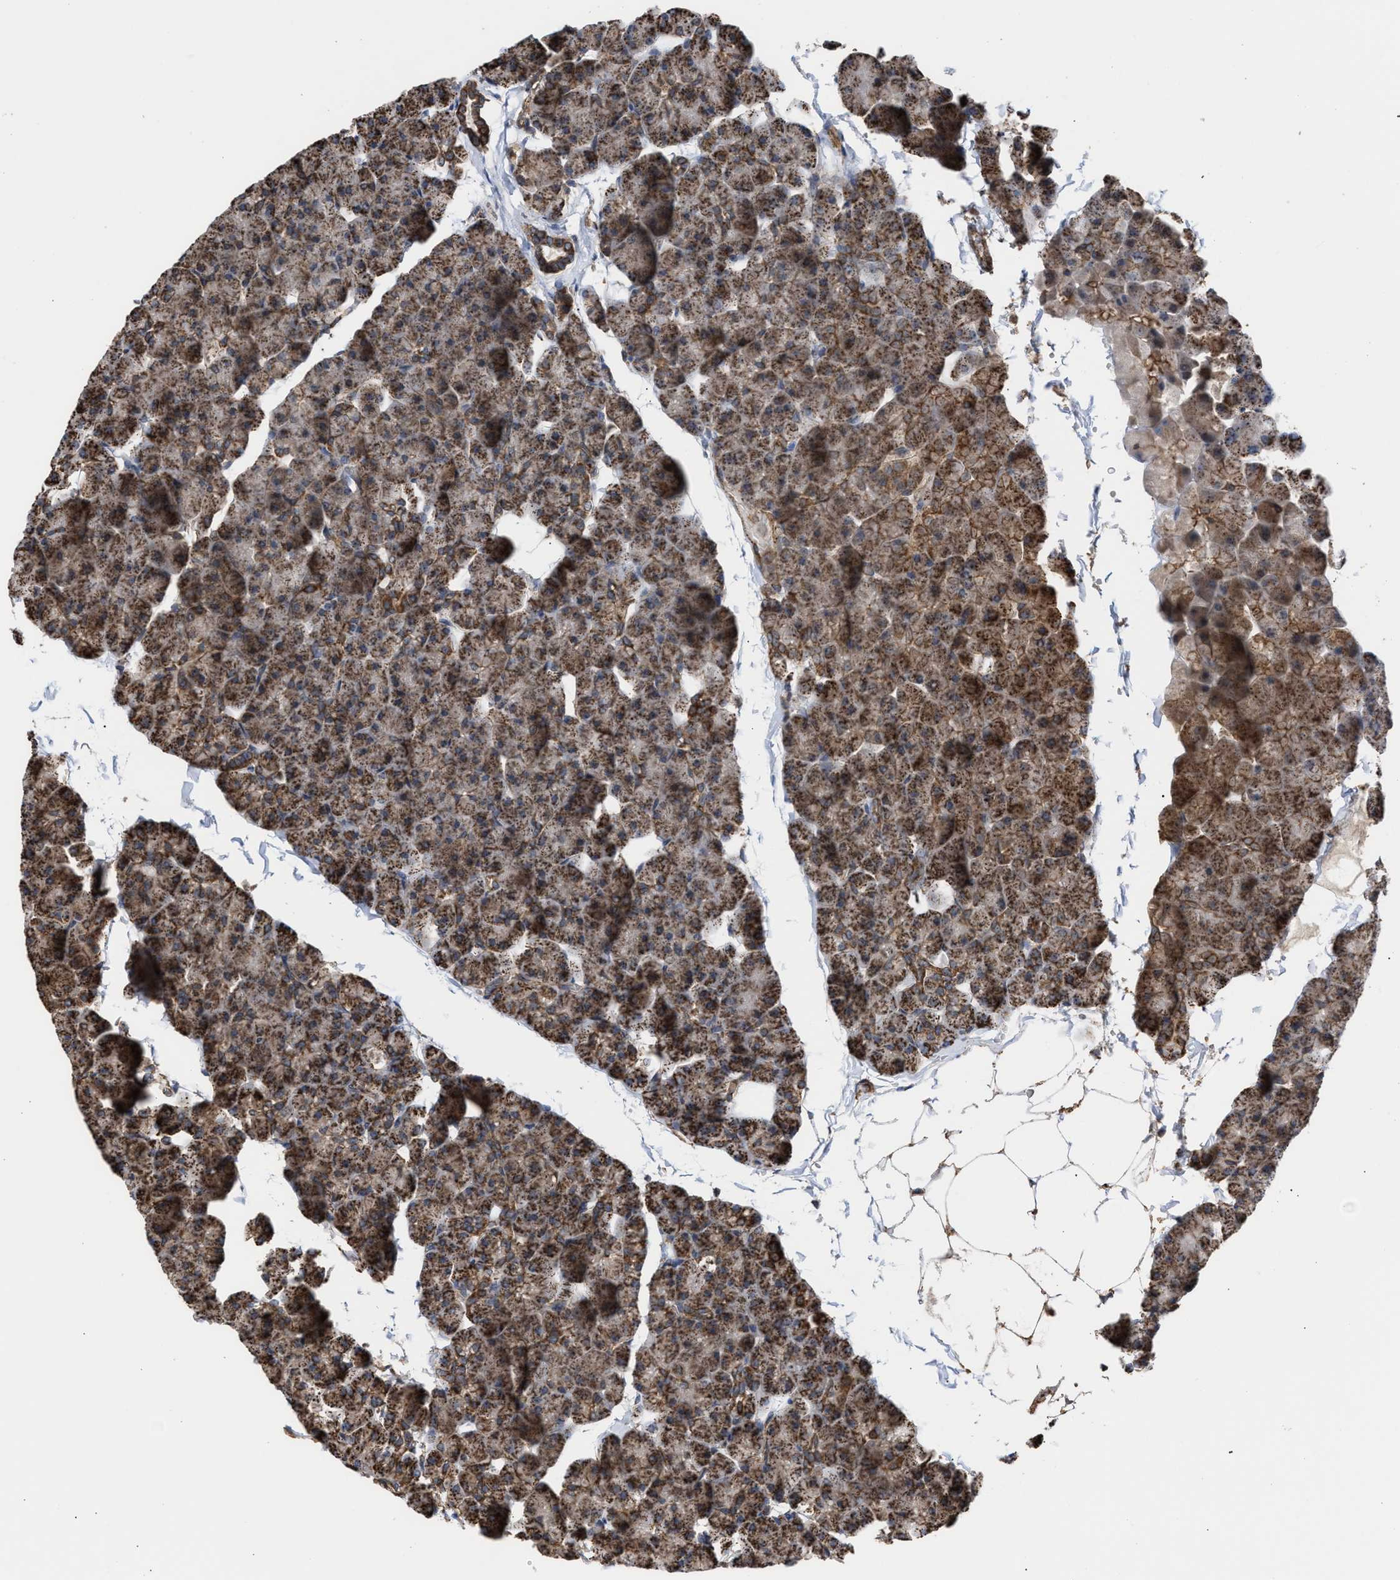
{"staining": {"intensity": "moderate", "quantity": ">75%", "location": "cytoplasmic/membranous"}, "tissue": "pancreas", "cell_type": "Exocrine glandular cells", "image_type": "normal", "snomed": [{"axis": "morphology", "description": "Normal tissue, NOS"}, {"axis": "topography", "description": "Pancreas"}], "caption": "Moderate cytoplasmic/membranous staining is appreciated in approximately >75% of exocrine glandular cells in normal pancreas. (DAB (3,3'-diaminobenzidine) IHC, brown staining for protein, blue staining for nuclei).", "gene": "EXOSC2", "patient": {"sex": "male", "age": 35}}